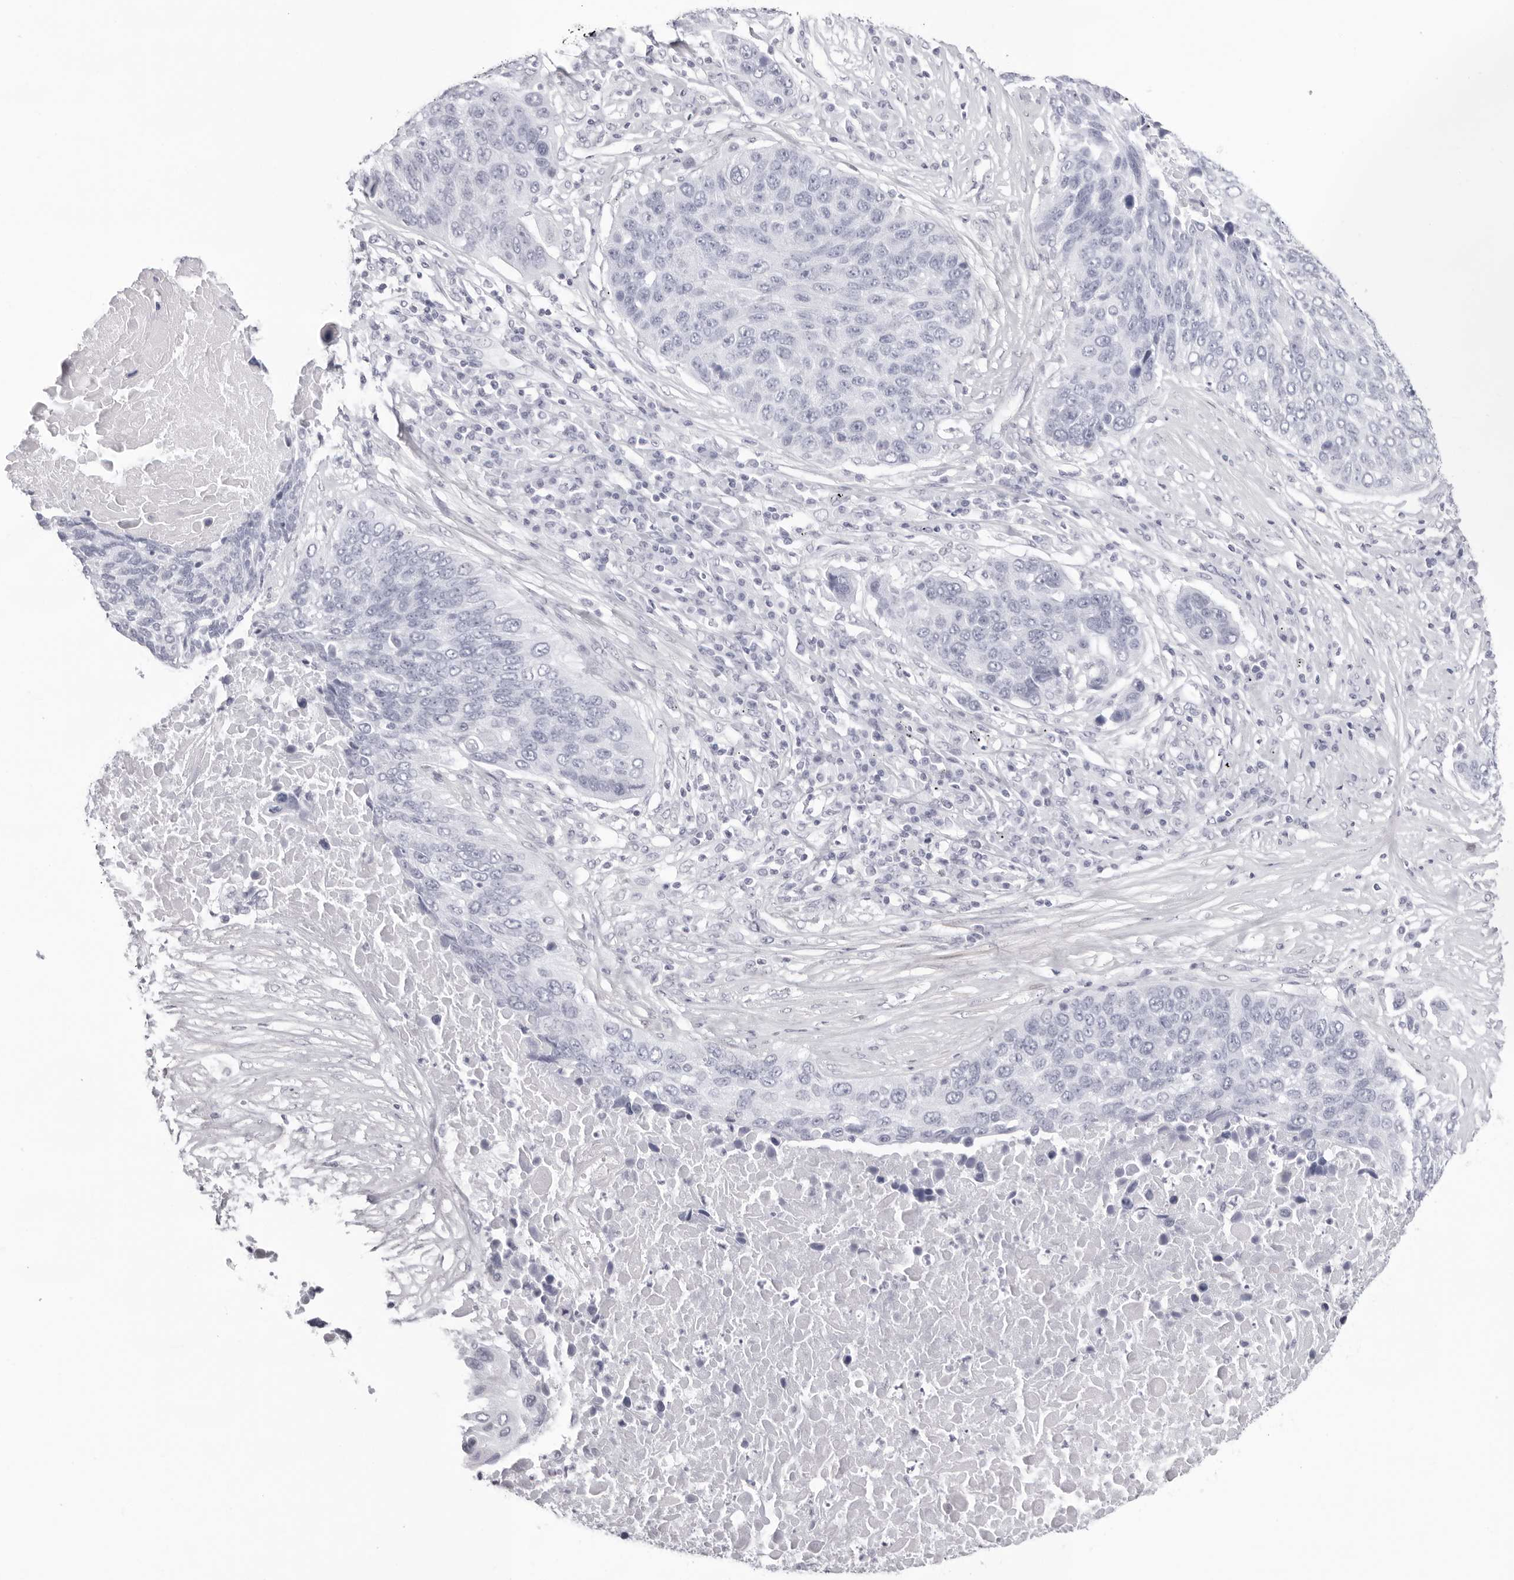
{"staining": {"intensity": "negative", "quantity": "none", "location": "none"}, "tissue": "lung cancer", "cell_type": "Tumor cells", "image_type": "cancer", "snomed": [{"axis": "morphology", "description": "Squamous cell carcinoma, NOS"}, {"axis": "topography", "description": "Lung"}], "caption": "Tumor cells are negative for brown protein staining in squamous cell carcinoma (lung). (Immunohistochemistry, brightfield microscopy, high magnification).", "gene": "INSL3", "patient": {"sex": "male", "age": 66}}